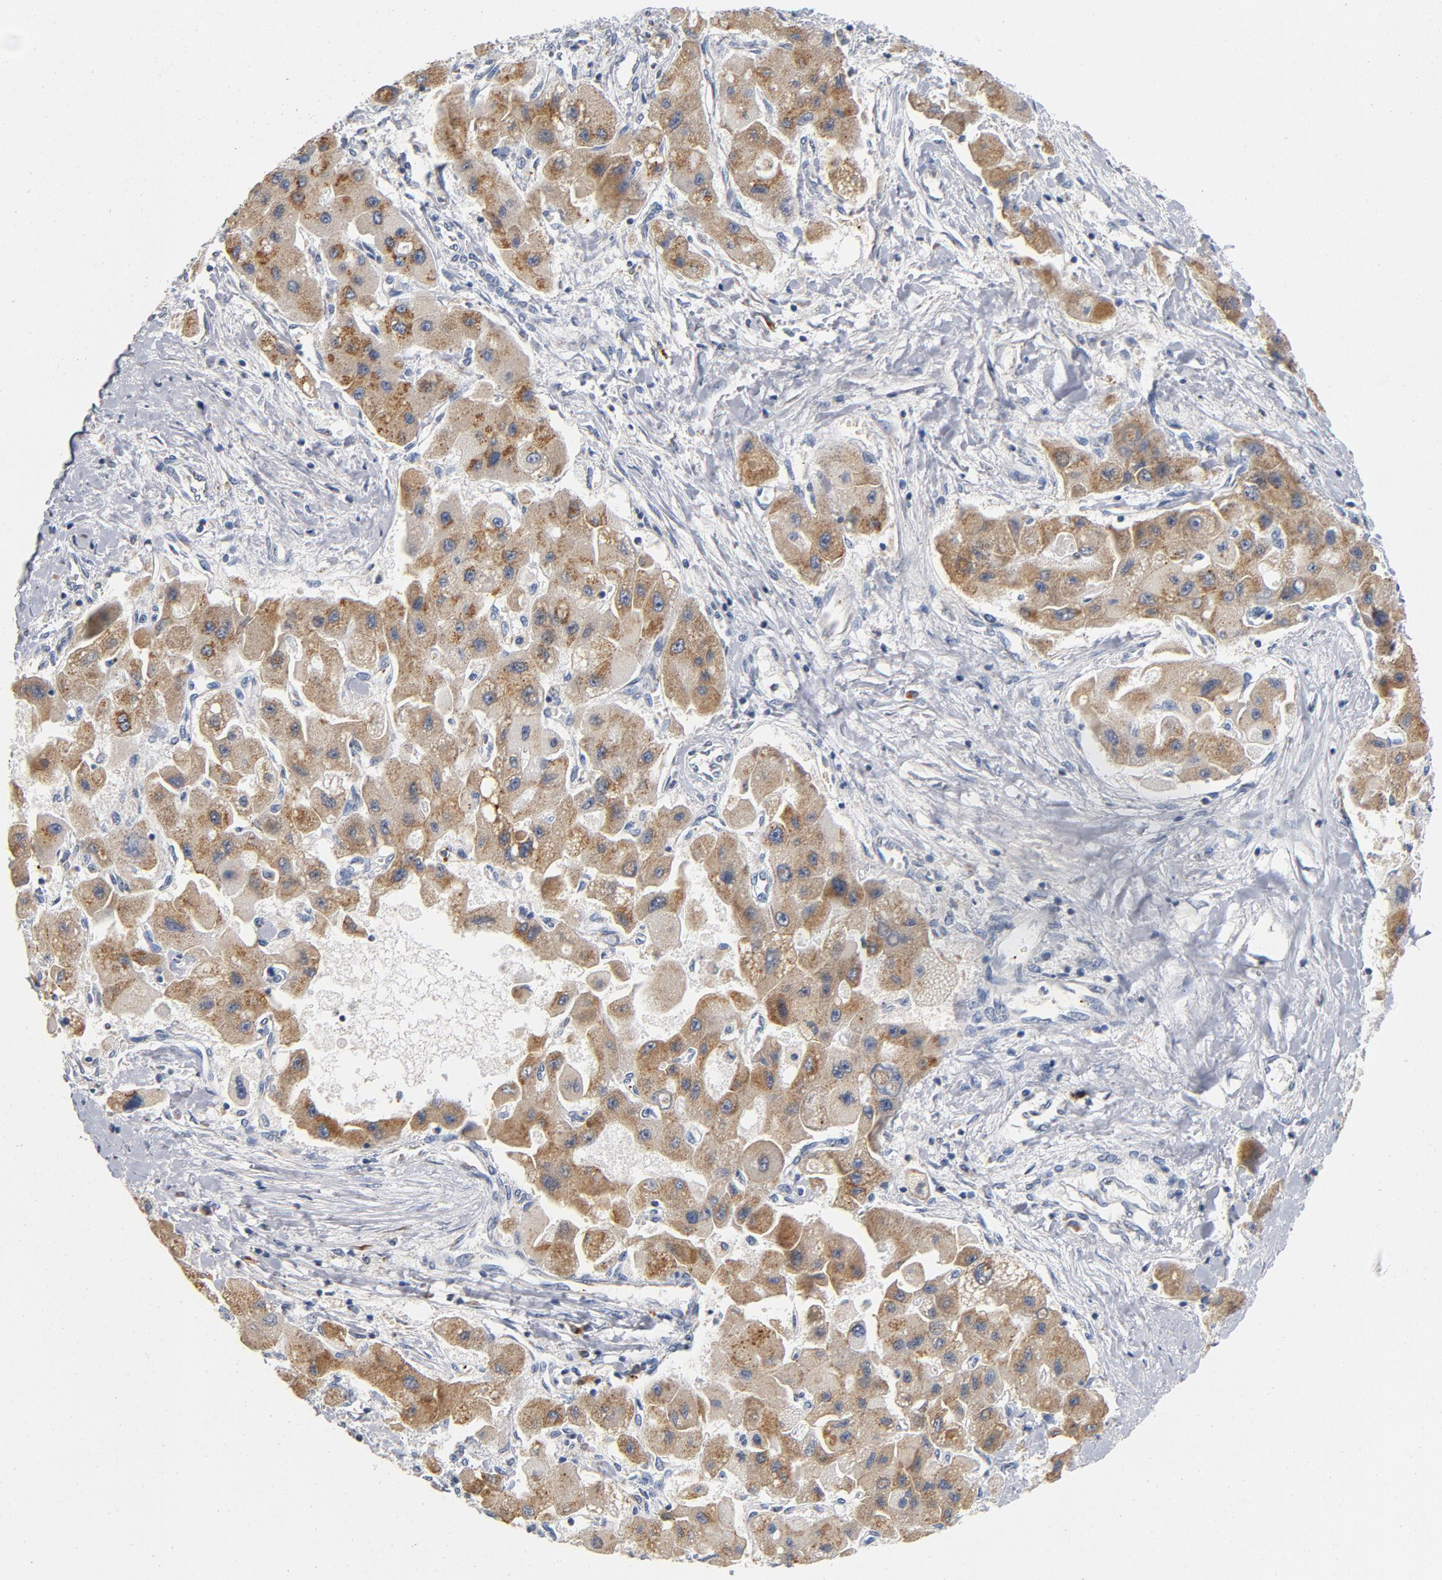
{"staining": {"intensity": "weak", "quantity": ">75%", "location": "cytoplasmic/membranous"}, "tissue": "liver cancer", "cell_type": "Tumor cells", "image_type": "cancer", "snomed": [{"axis": "morphology", "description": "Carcinoma, Hepatocellular, NOS"}, {"axis": "topography", "description": "Liver"}], "caption": "Weak cytoplasmic/membranous protein expression is seen in approximately >75% of tumor cells in liver hepatocellular carcinoma.", "gene": "LMAN2", "patient": {"sex": "male", "age": 24}}